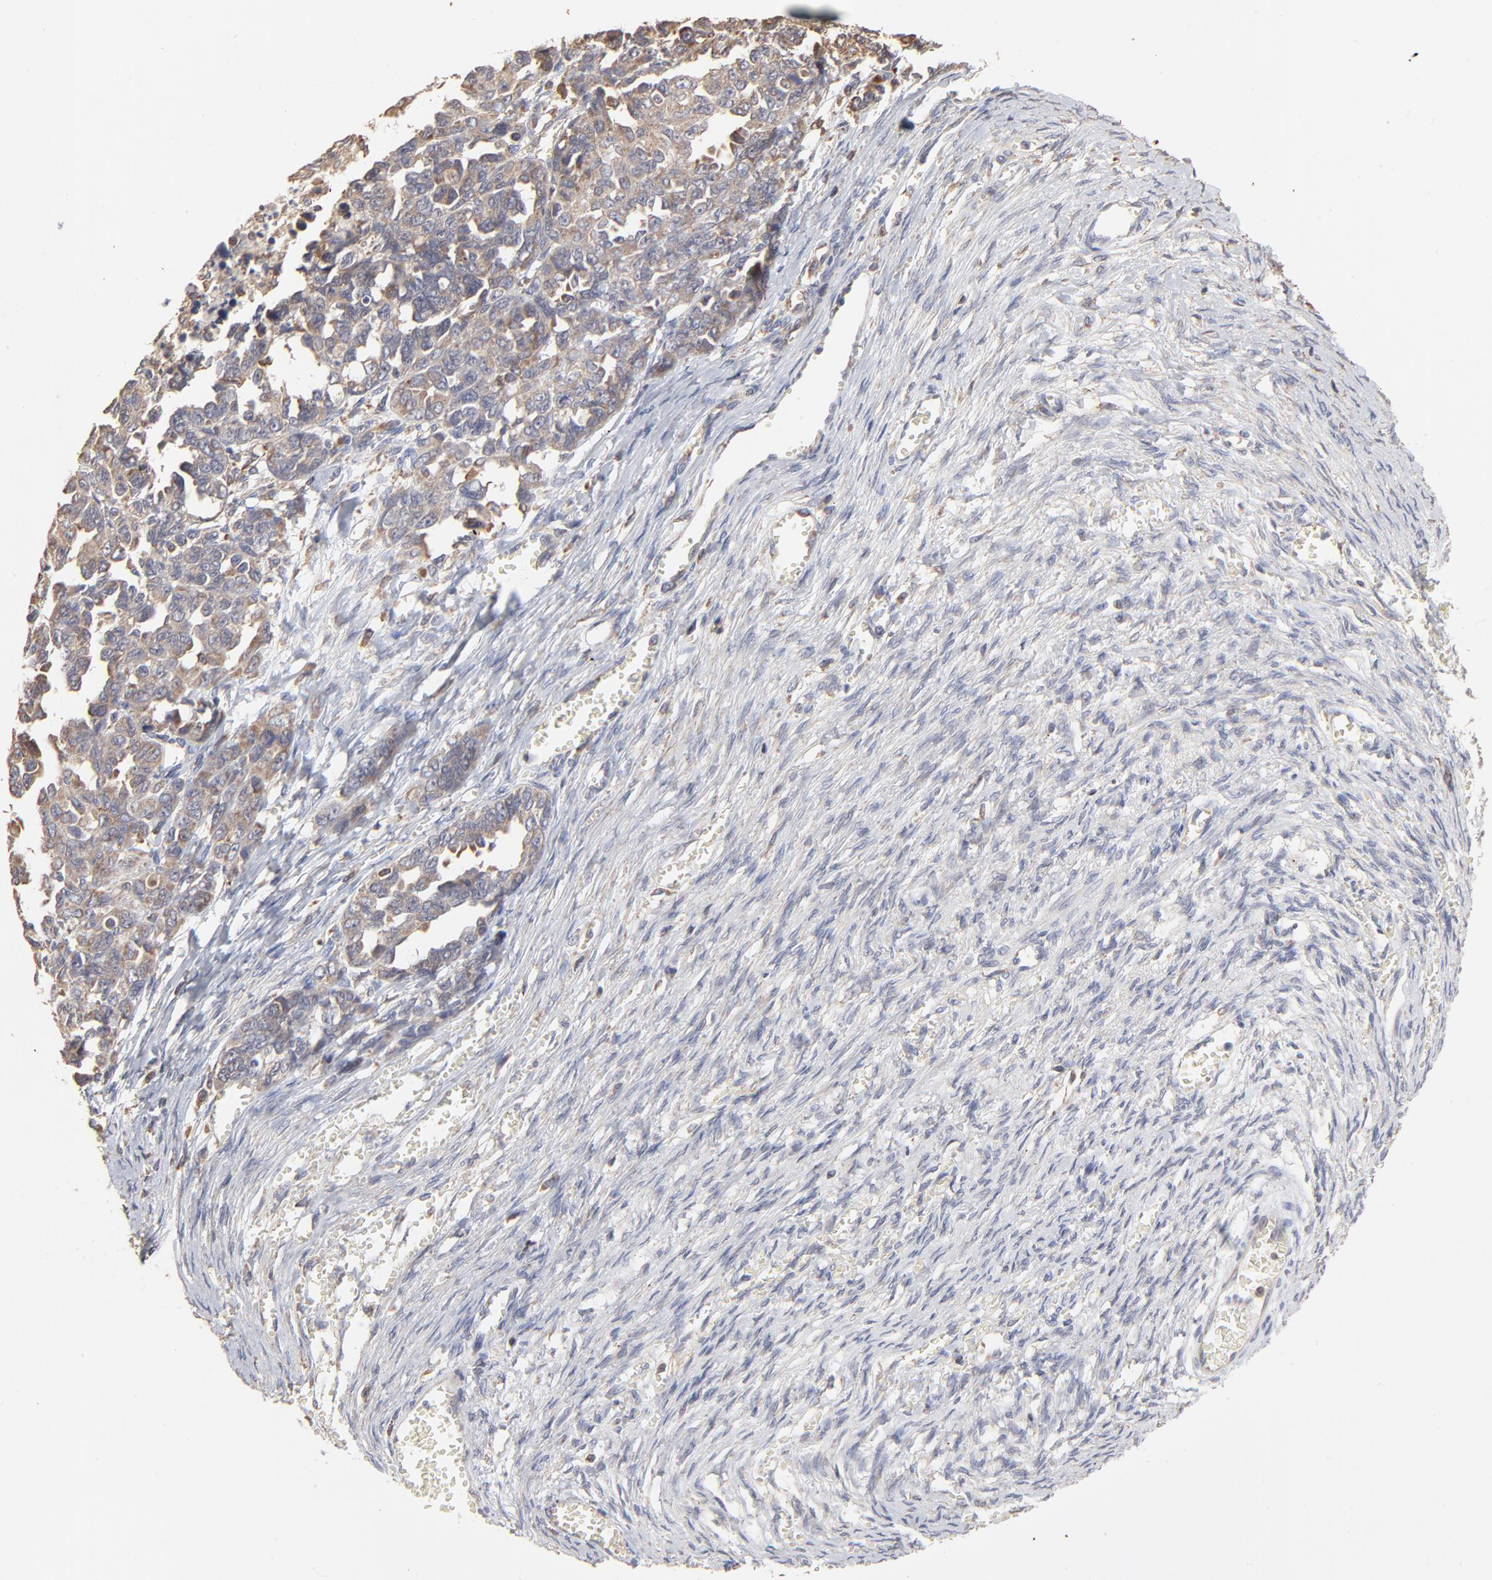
{"staining": {"intensity": "strong", "quantity": "25%-75%", "location": "cytoplasmic/membranous"}, "tissue": "ovarian cancer", "cell_type": "Tumor cells", "image_type": "cancer", "snomed": [{"axis": "morphology", "description": "Cystadenocarcinoma, serous, NOS"}, {"axis": "topography", "description": "Ovary"}], "caption": "Ovarian cancer (serous cystadenocarcinoma) tissue reveals strong cytoplasmic/membranous staining in approximately 25%-75% of tumor cells, visualized by immunohistochemistry. (DAB IHC, brown staining for protein, blue staining for nuclei).", "gene": "RNF213", "patient": {"sex": "female", "age": 69}}